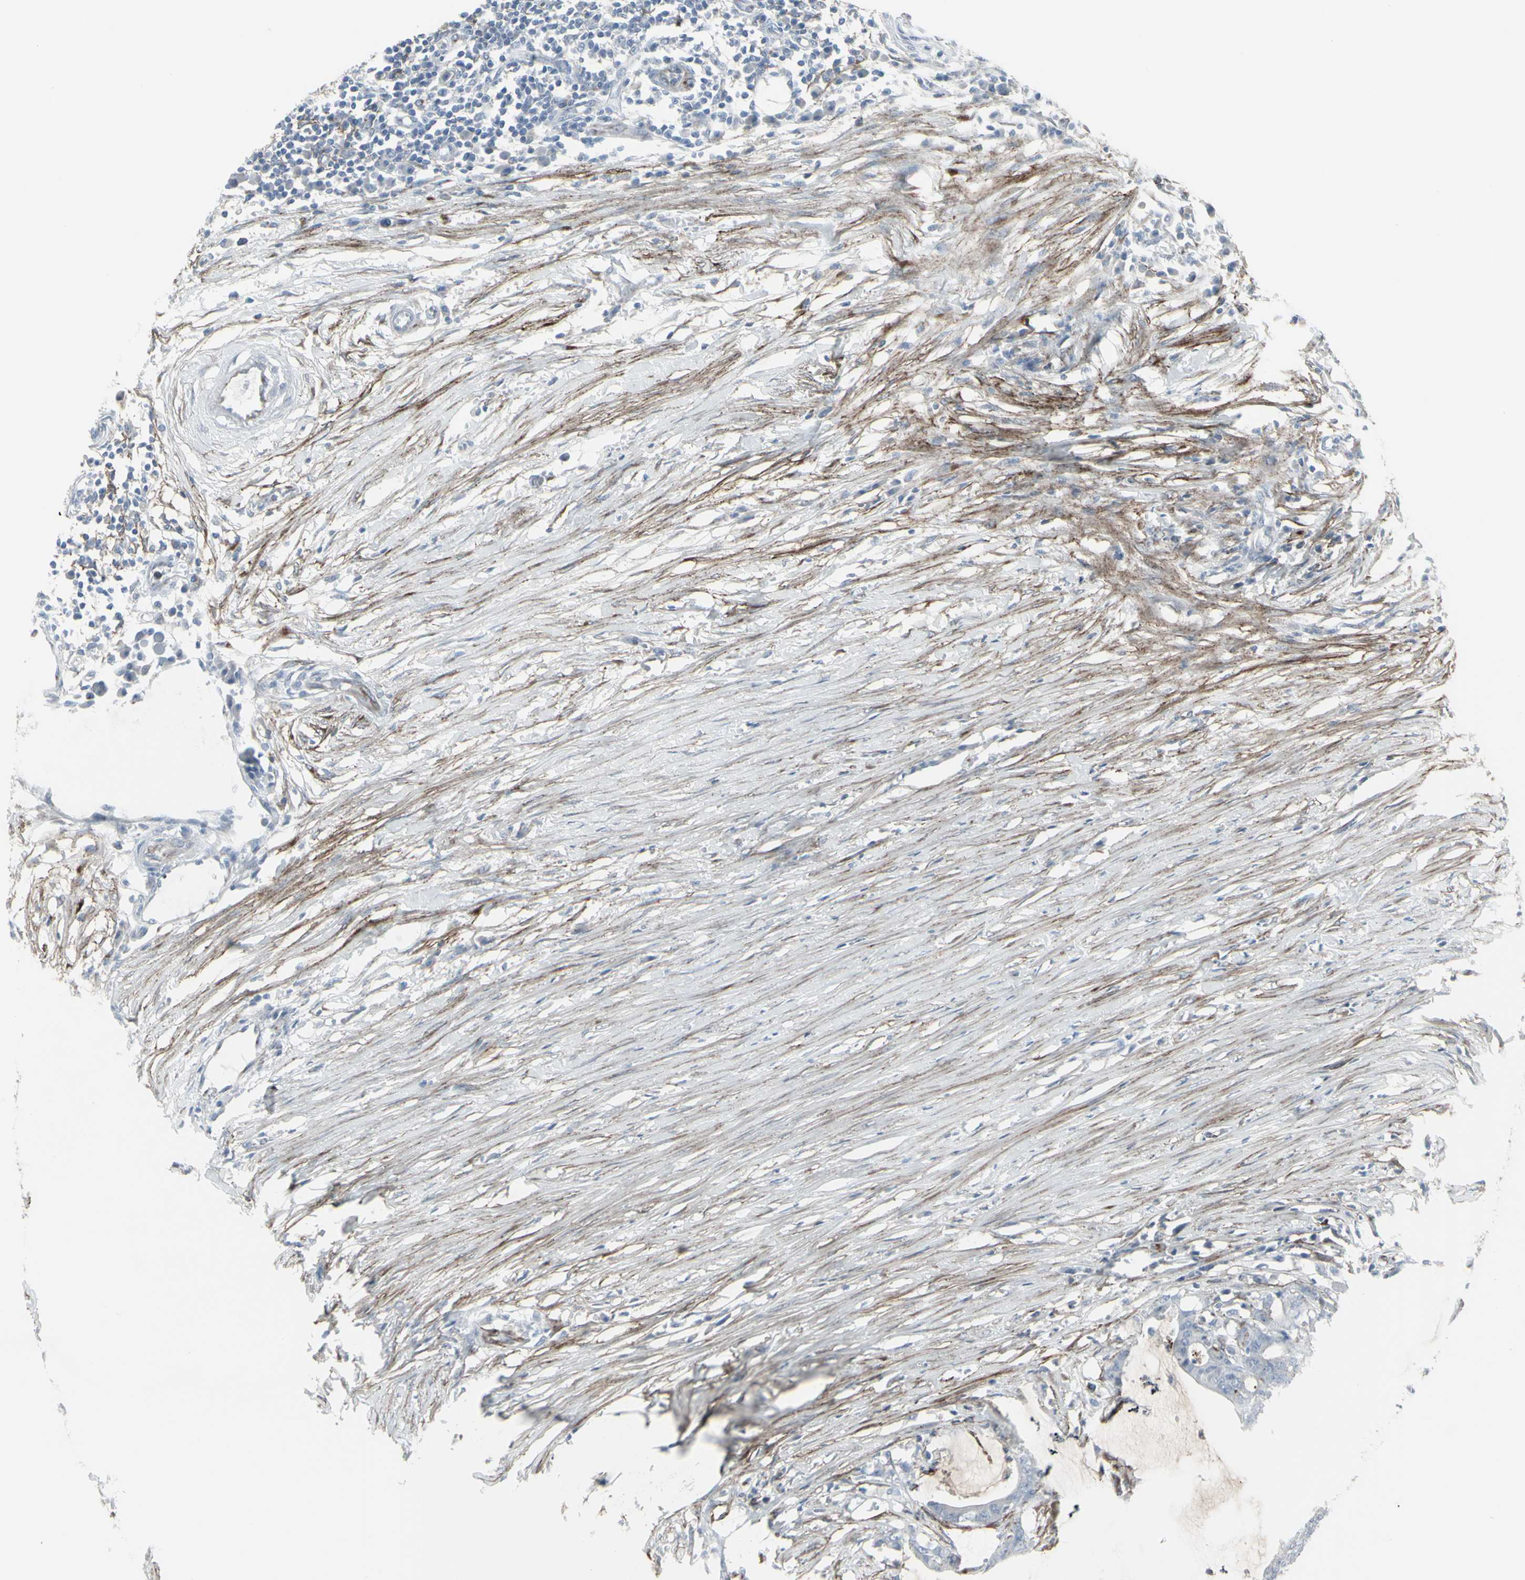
{"staining": {"intensity": "negative", "quantity": "none", "location": "none"}, "tissue": "colorectal cancer", "cell_type": "Tumor cells", "image_type": "cancer", "snomed": [{"axis": "morphology", "description": "Adenocarcinoma, NOS"}, {"axis": "topography", "description": "Rectum"}], "caption": "Immunohistochemistry image of colorectal cancer (adenocarcinoma) stained for a protein (brown), which demonstrates no positivity in tumor cells.", "gene": "GJA1", "patient": {"sex": "female", "age": 66}}